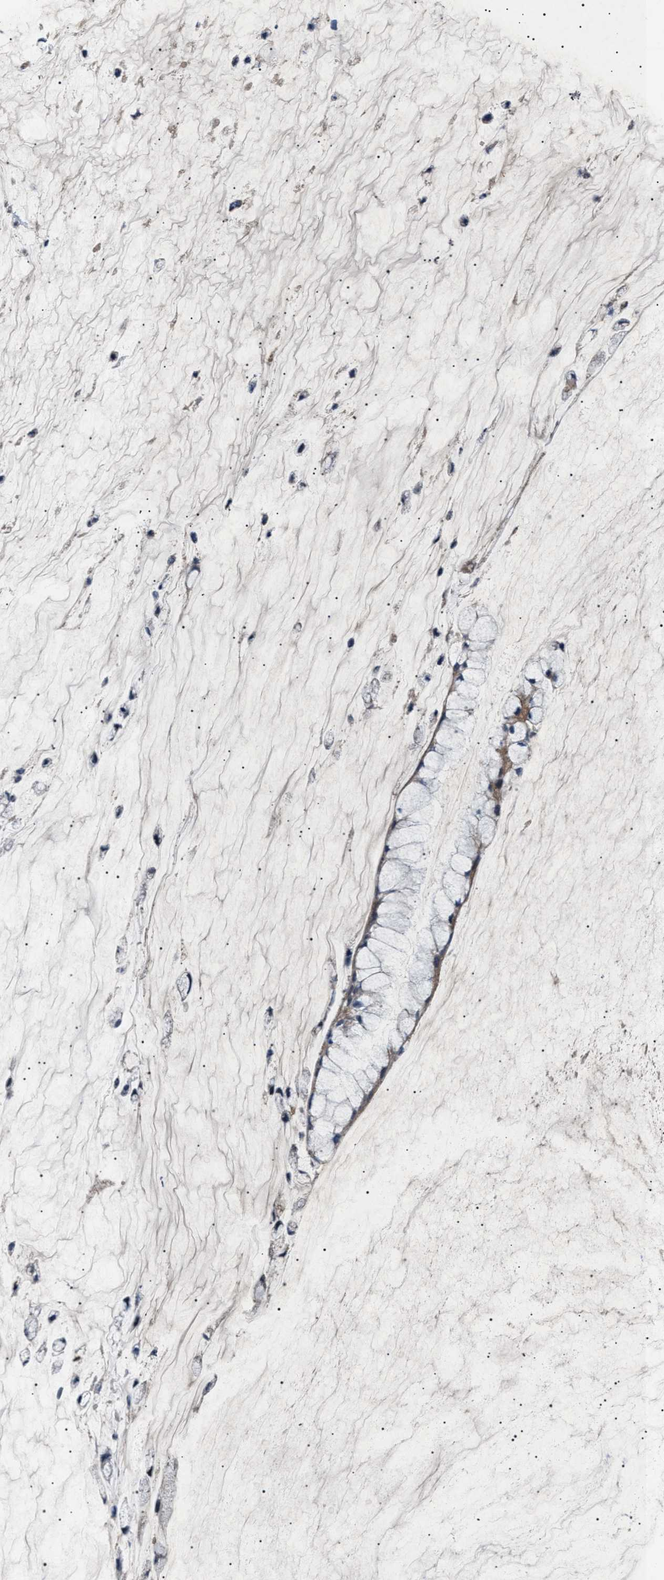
{"staining": {"intensity": "negative", "quantity": "none", "location": "none"}, "tissue": "ovarian cancer", "cell_type": "Tumor cells", "image_type": "cancer", "snomed": [{"axis": "morphology", "description": "Cystadenocarcinoma, mucinous, NOS"}, {"axis": "topography", "description": "Ovary"}], "caption": "Ovarian mucinous cystadenocarcinoma stained for a protein using IHC exhibits no expression tumor cells.", "gene": "SIRT5", "patient": {"sex": "female", "age": 39}}